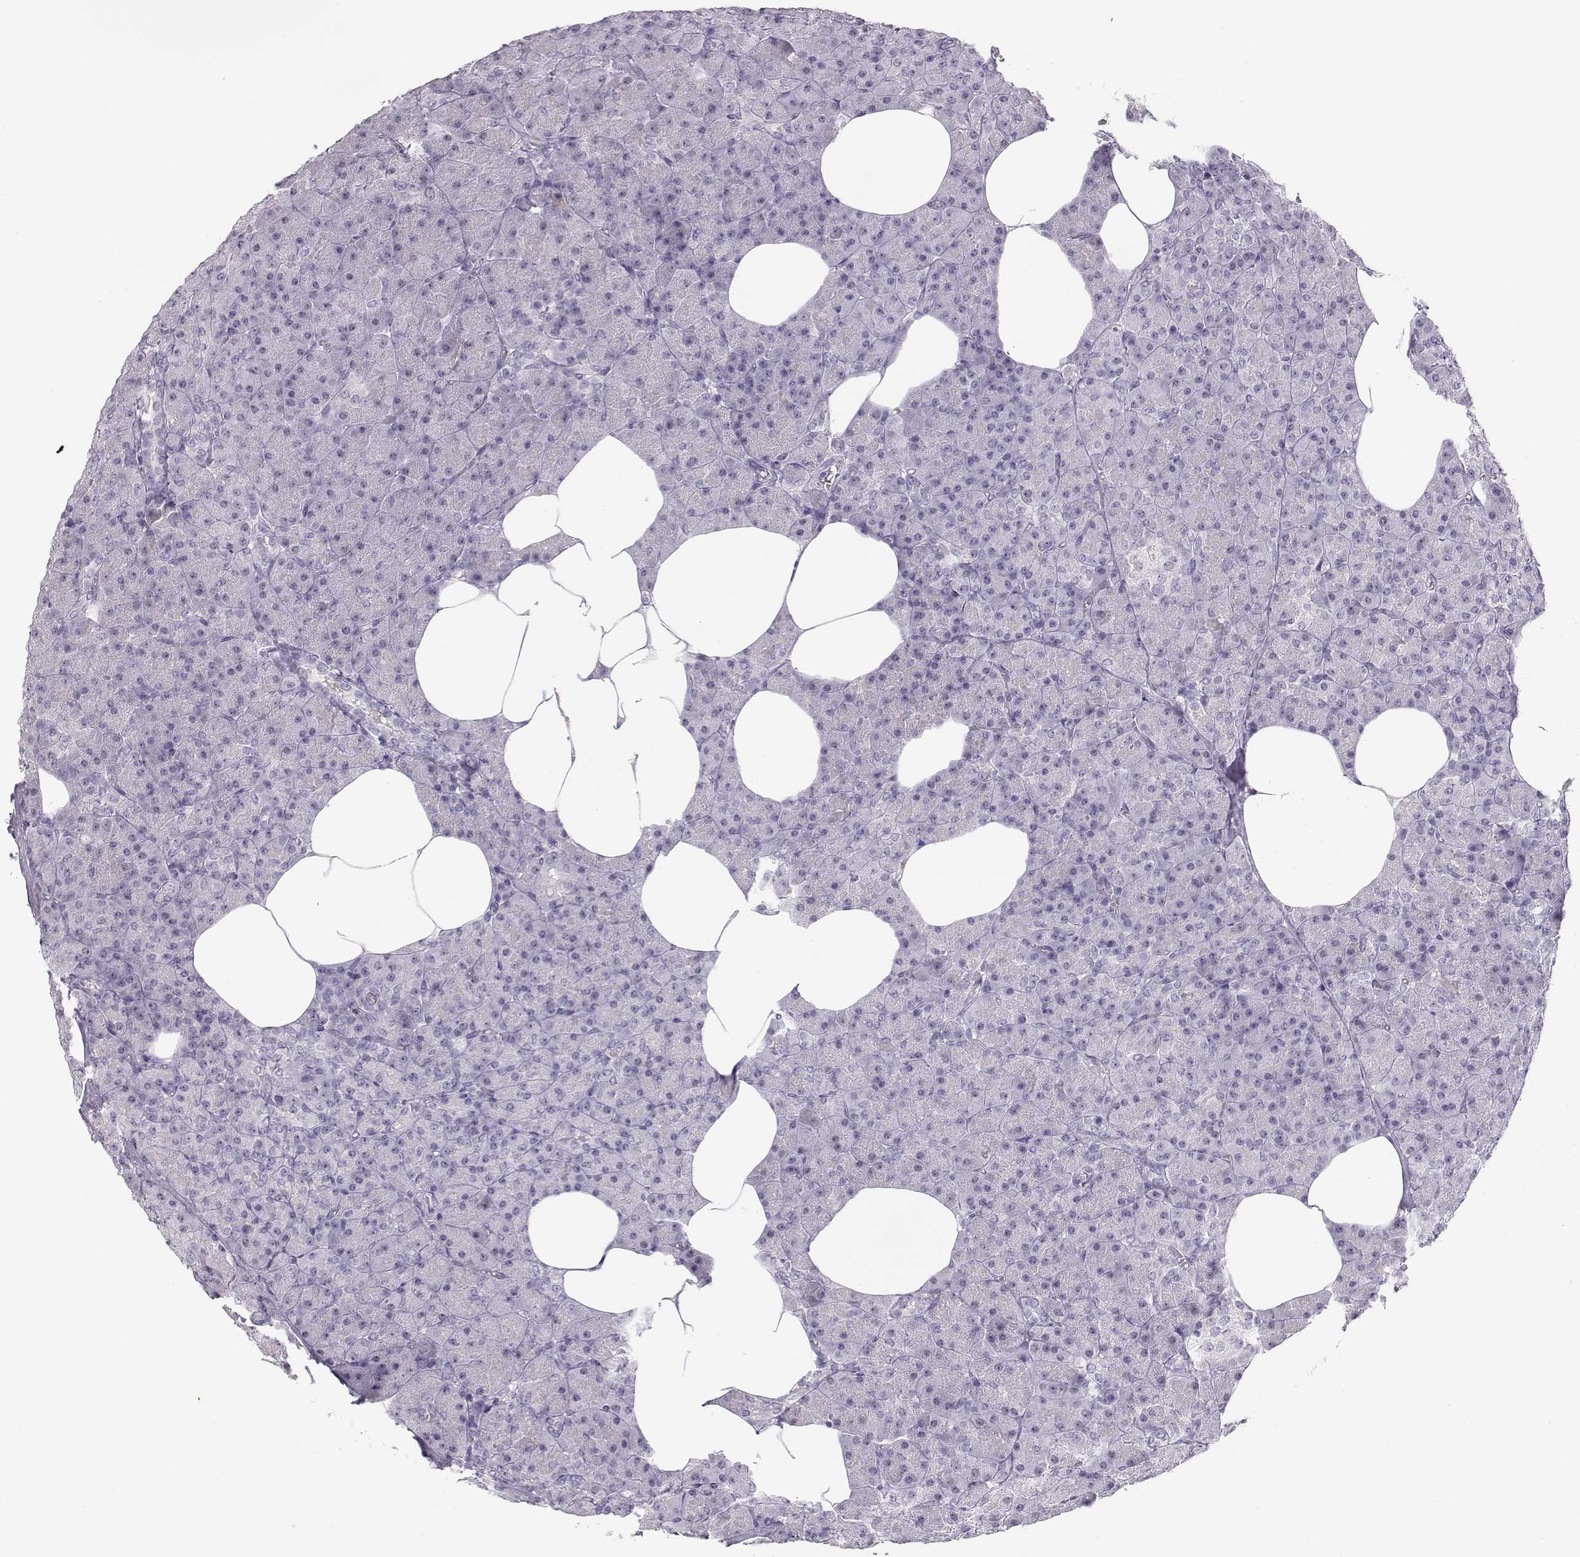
{"staining": {"intensity": "negative", "quantity": "none", "location": "none"}, "tissue": "pancreas", "cell_type": "Exocrine glandular cells", "image_type": "normal", "snomed": [{"axis": "morphology", "description": "Normal tissue, NOS"}, {"axis": "topography", "description": "Pancreas"}], "caption": "The histopathology image shows no significant expression in exocrine glandular cells of pancreas.", "gene": "IMPG1", "patient": {"sex": "female", "age": 45}}